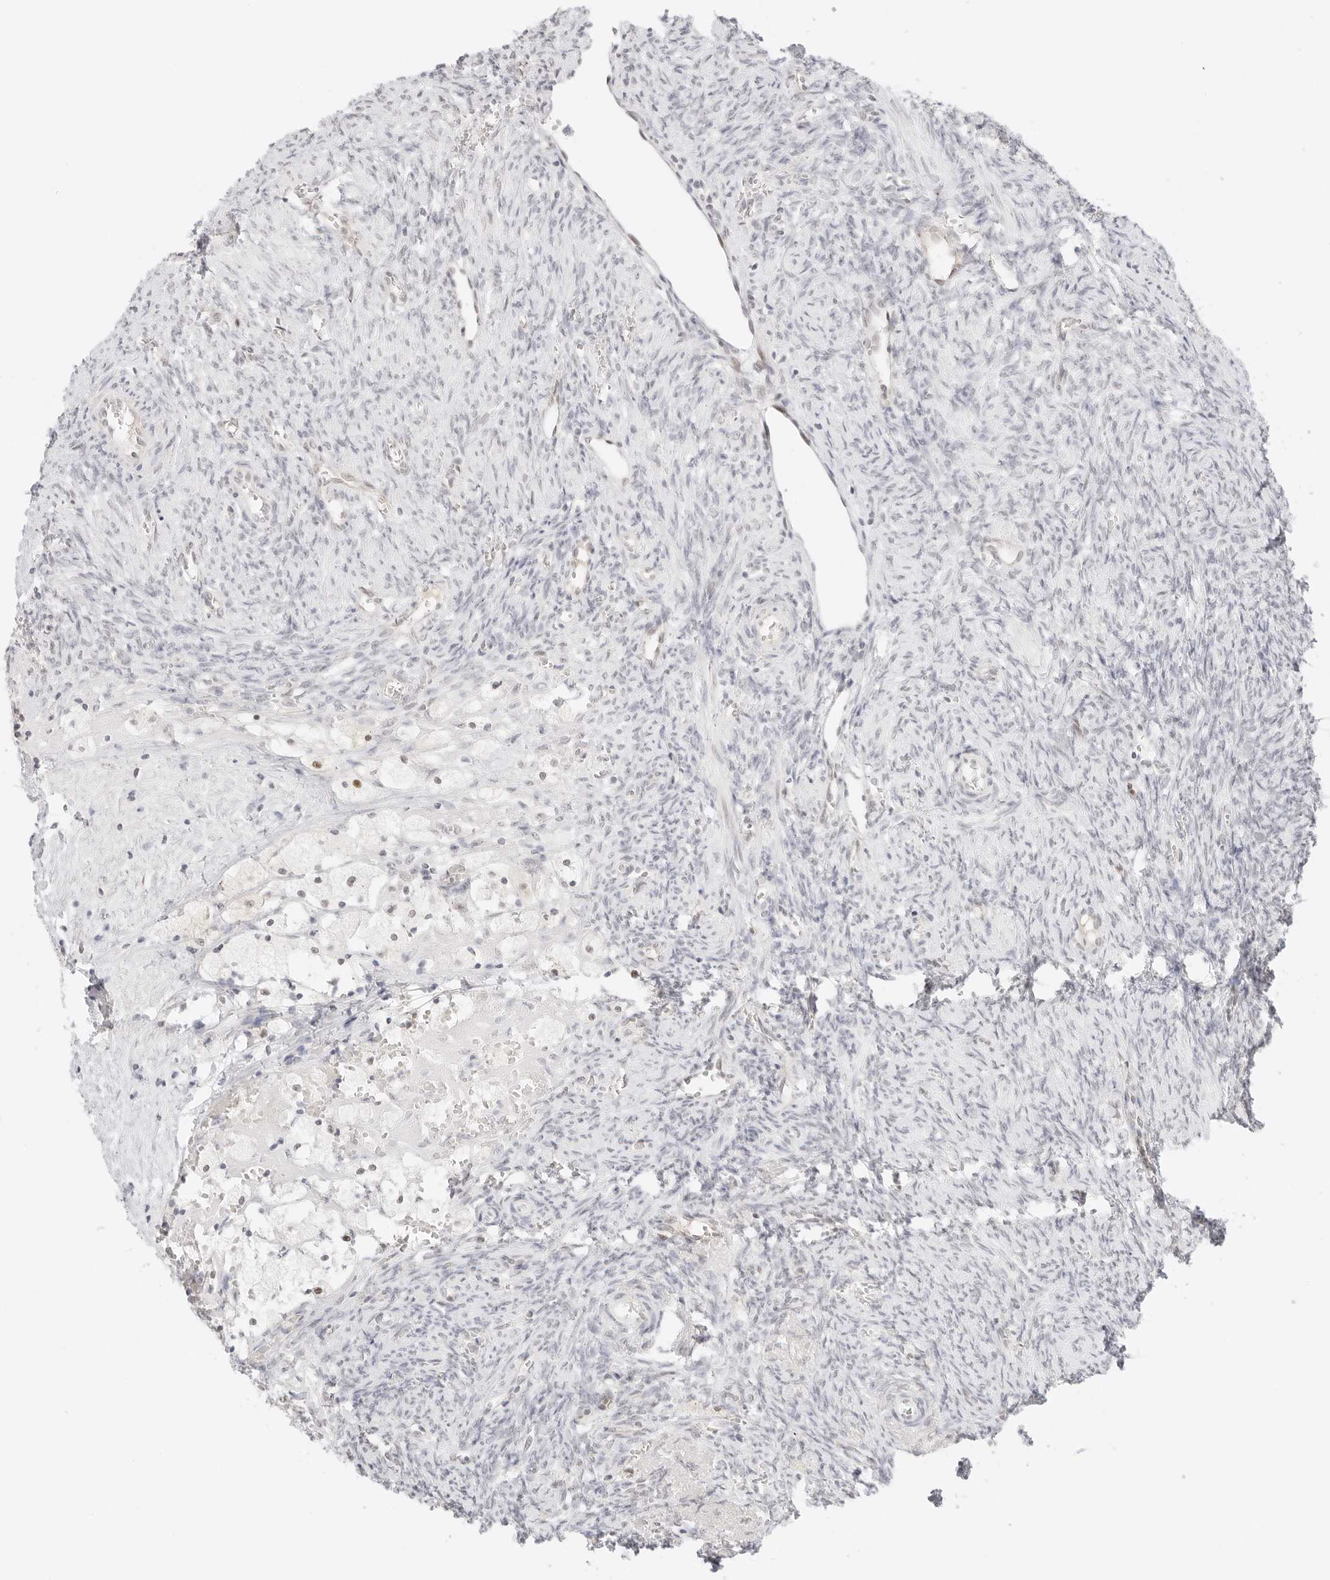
{"staining": {"intensity": "negative", "quantity": "none", "location": "none"}, "tissue": "ovary", "cell_type": "Ovarian stroma cells", "image_type": "normal", "snomed": [{"axis": "morphology", "description": "Normal tissue, NOS"}, {"axis": "topography", "description": "Ovary"}], "caption": "This histopathology image is of unremarkable ovary stained with immunohistochemistry (IHC) to label a protein in brown with the nuclei are counter-stained blue. There is no positivity in ovarian stroma cells.", "gene": "ITGA6", "patient": {"sex": "female", "age": 41}}